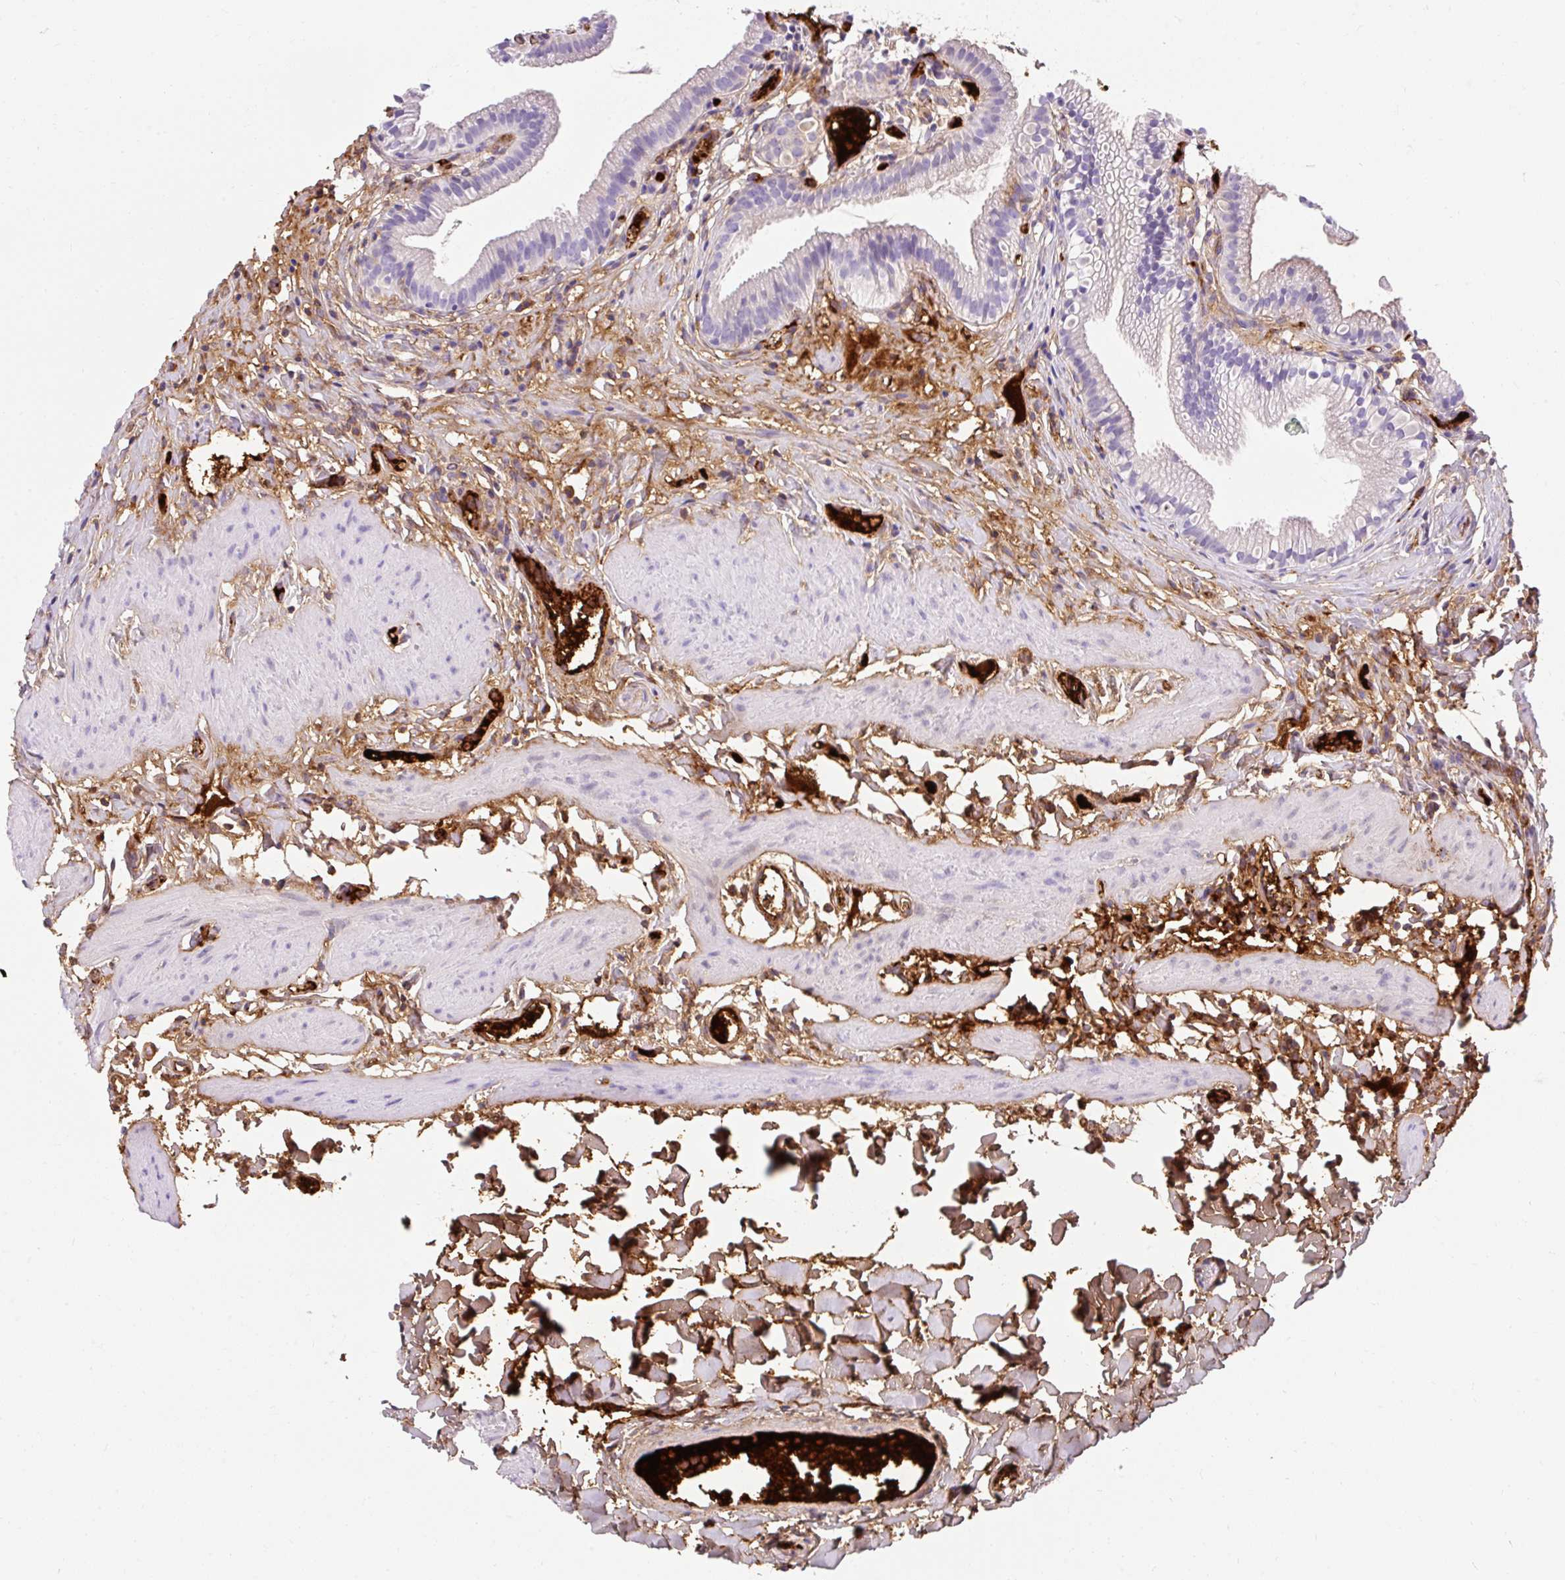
{"staining": {"intensity": "negative", "quantity": "none", "location": "none"}, "tissue": "gallbladder", "cell_type": "Glandular cells", "image_type": "normal", "snomed": [{"axis": "morphology", "description": "Normal tissue, NOS"}, {"axis": "topography", "description": "Gallbladder"}], "caption": "An image of gallbladder stained for a protein shows no brown staining in glandular cells.", "gene": "APOC2", "patient": {"sex": "female", "age": 46}}